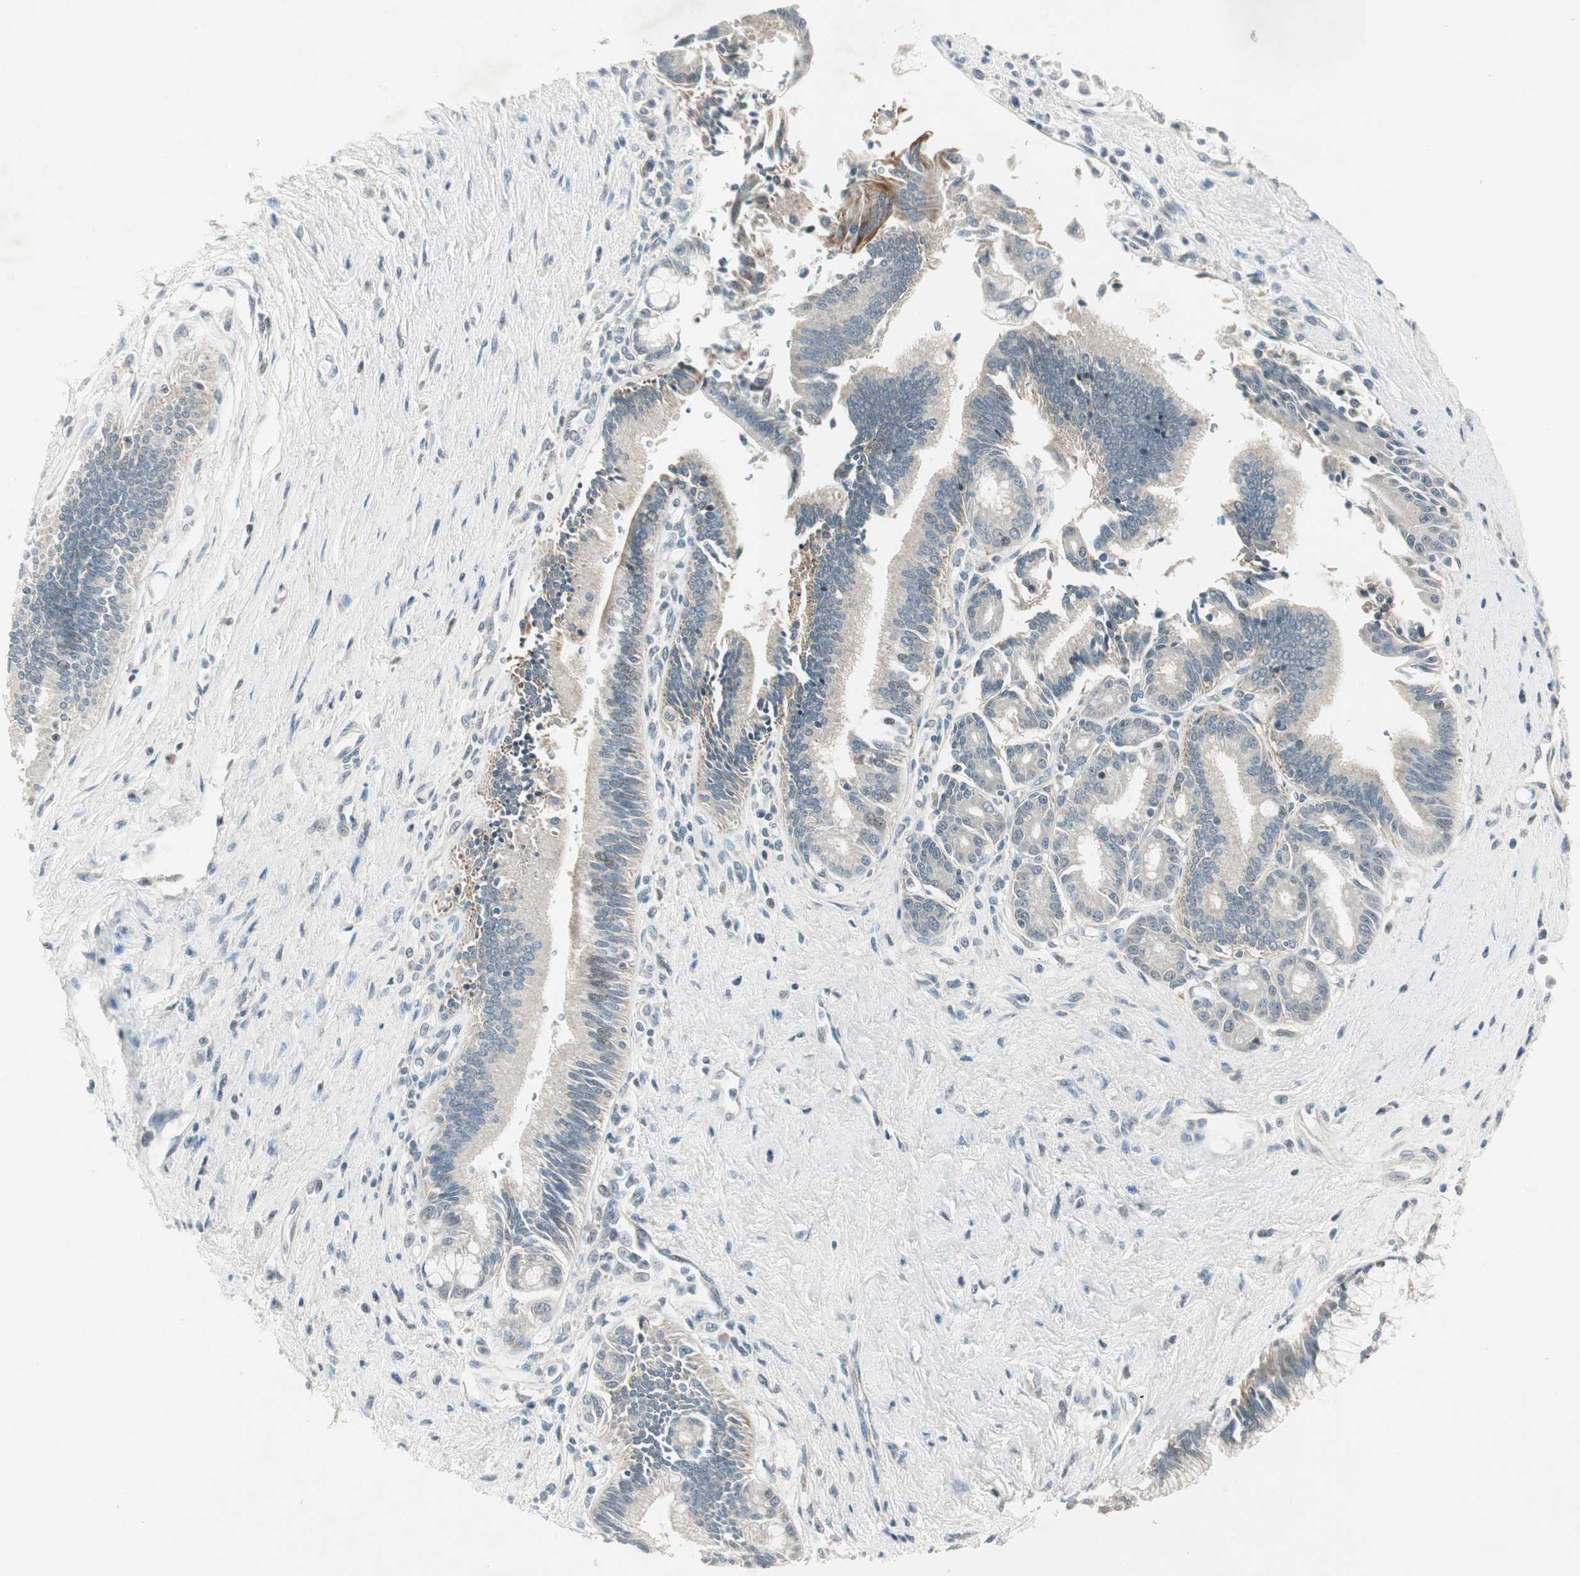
{"staining": {"intensity": "weak", "quantity": "<25%", "location": "cytoplasmic/membranous"}, "tissue": "pancreatic cancer", "cell_type": "Tumor cells", "image_type": "cancer", "snomed": [{"axis": "morphology", "description": "Adenocarcinoma, NOS"}, {"axis": "topography", "description": "Pancreas"}], "caption": "Image shows no protein staining in tumor cells of pancreatic adenocarcinoma tissue.", "gene": "USP2", "patient": {"sex": "male", "age": 59}}